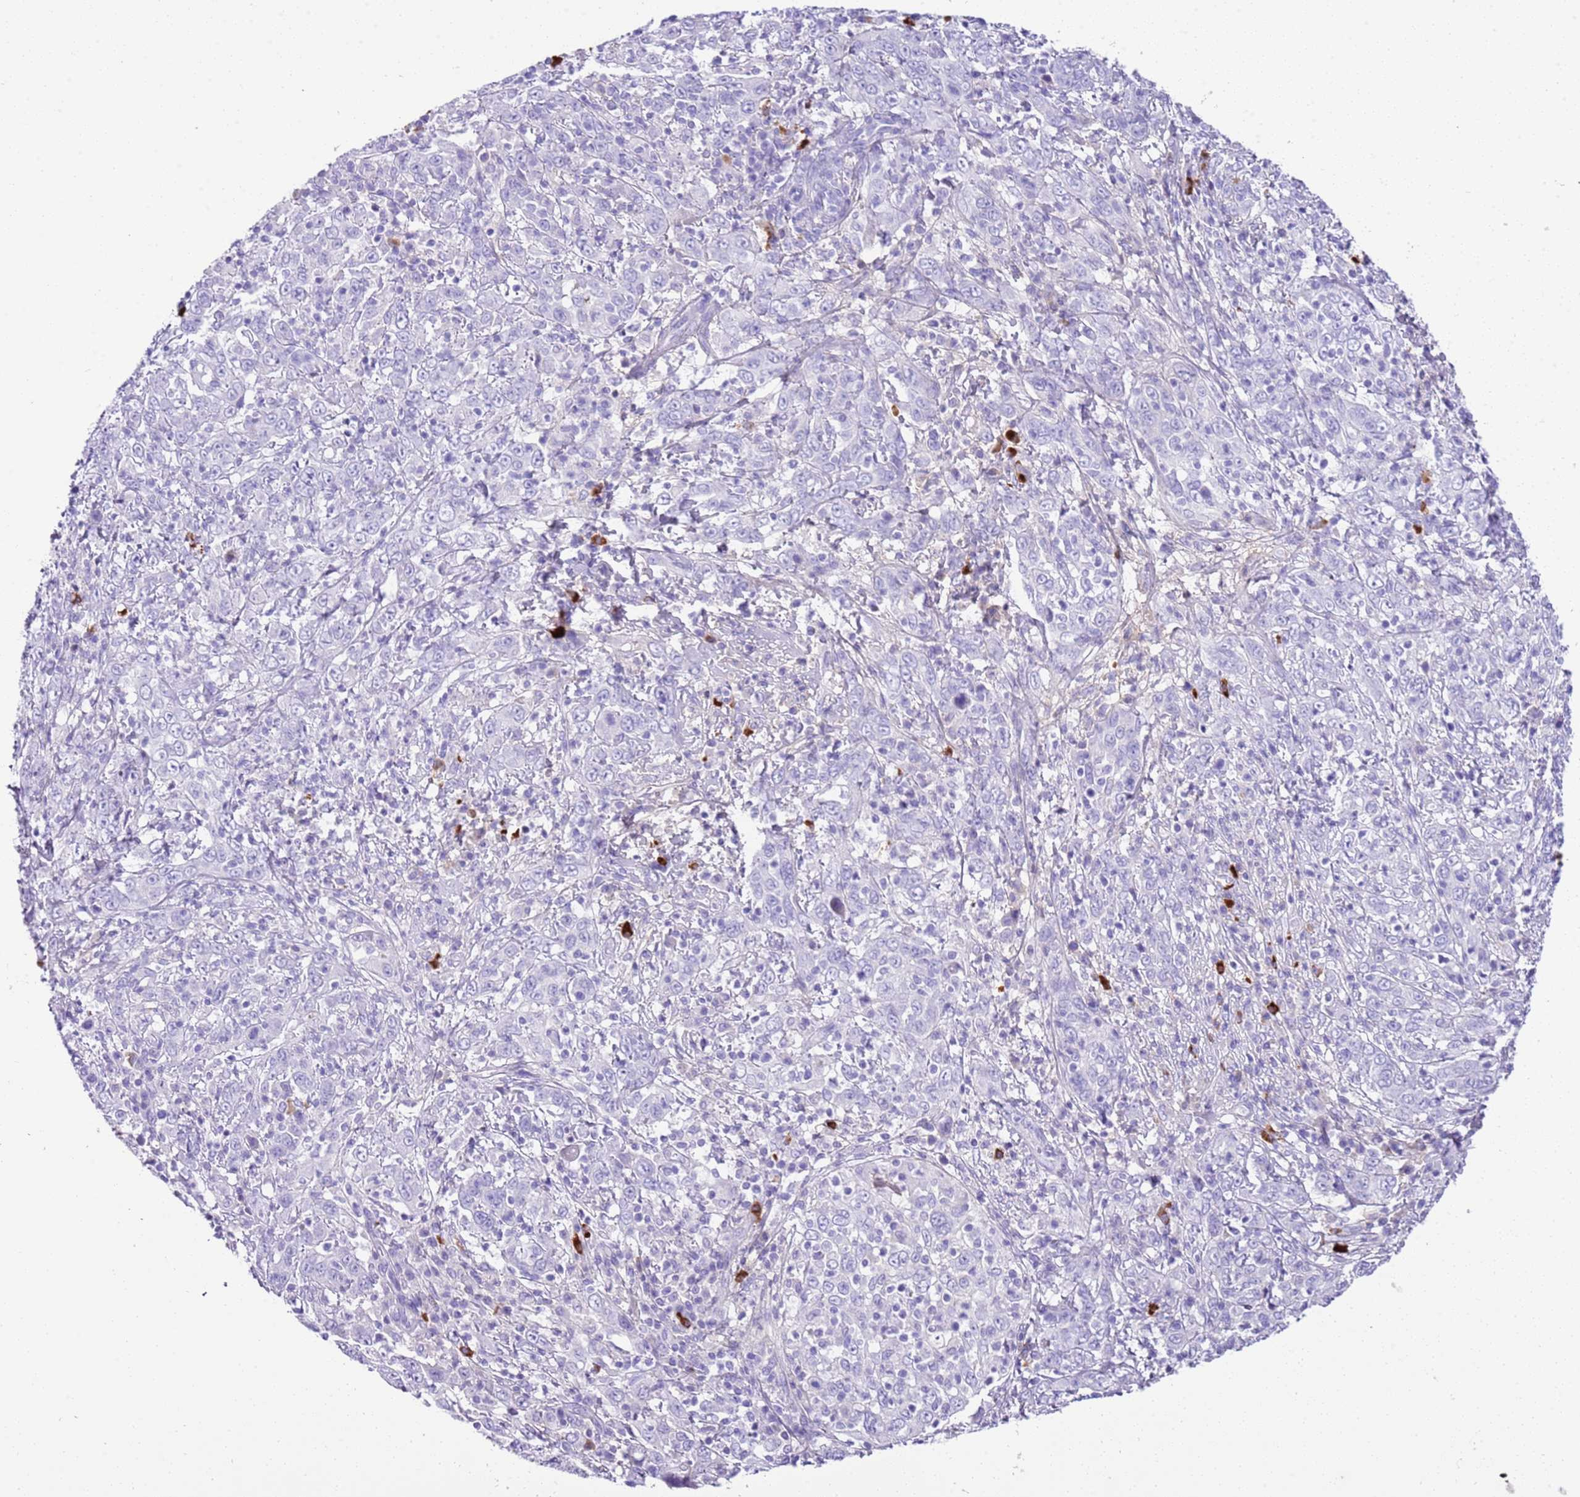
{"staining": {"intensity": "negative", "quantity": "none", "location": "none"}, "tissue": "cervical cancer", "cell_type": "Tumor cells", "image_type": "cancer", "snomed": [{"axis": "morphology", "description": "Squamous cell carcinoma, NOS"}, {"axis": "topography", "description": "Cervix"}], "caption": "Tumor cells show no significant protein positivity in cervical cancer (squamous cell carcinoma). (Brightfield microscopy of DAB (3,3'-diaminobenzidine) IHC at high magnification).", "gene": "IGKV3D-11", "patient": {"sex": "female", "age": 46}}